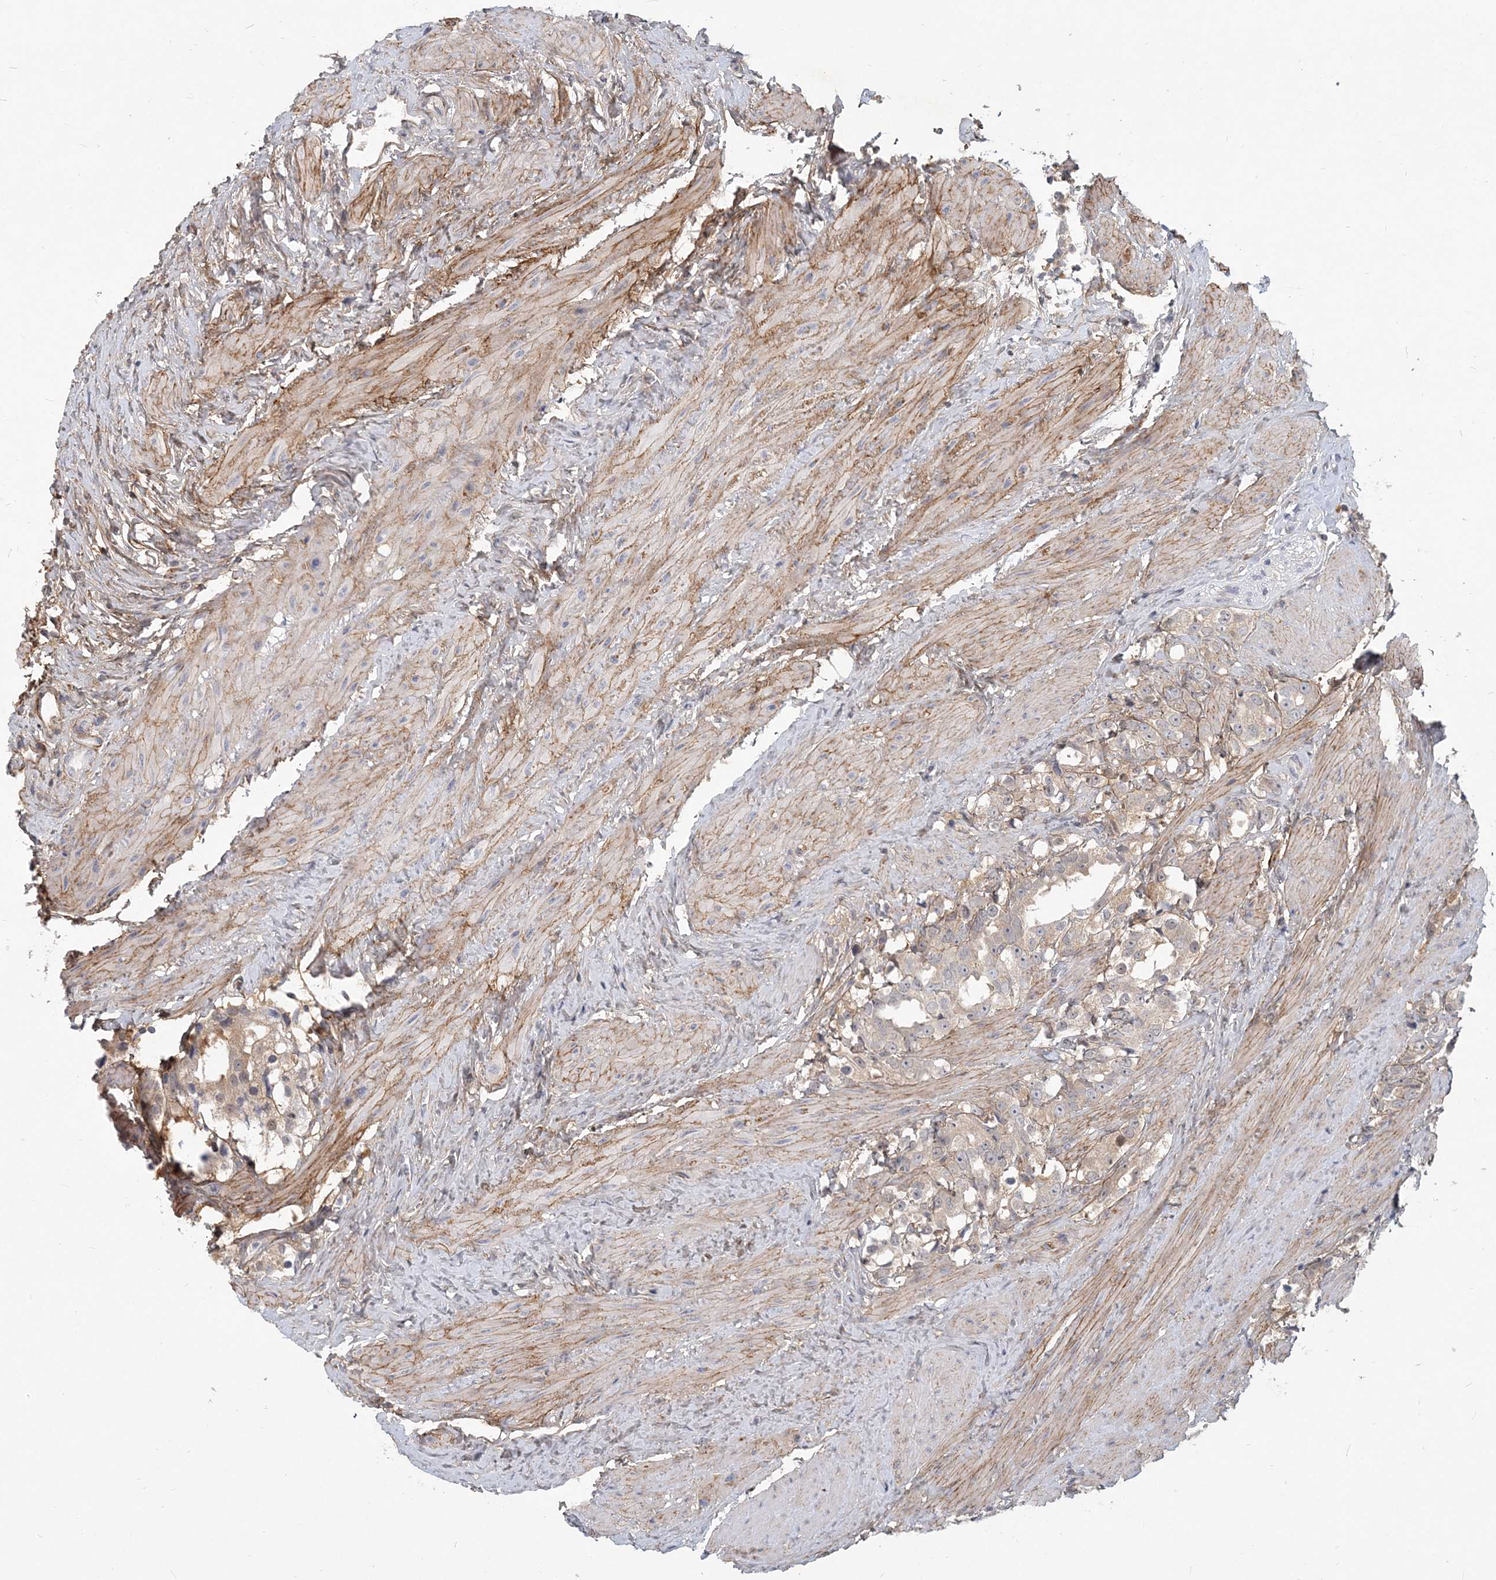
{"staining": {"intensity": "weak", "quantity": "<25%", "location": "cytoplasmic/membranous"}, "tissue": "prostate cancer", "cell_type": "Tumor cells", "image_type": "cancer", "snomed": [{"axis": "morphology", "description": "Adenocarcinoma, NOS"}, {"axis": "topography", "description": "Prostate"}], "caption": "This is an immunohistochemistry histopathology image of adenocarcinoma (prostate). There is no positivity in tumor cells.", "gene": "GMPPA", "patient": {"sex": "male", "age": 79}}